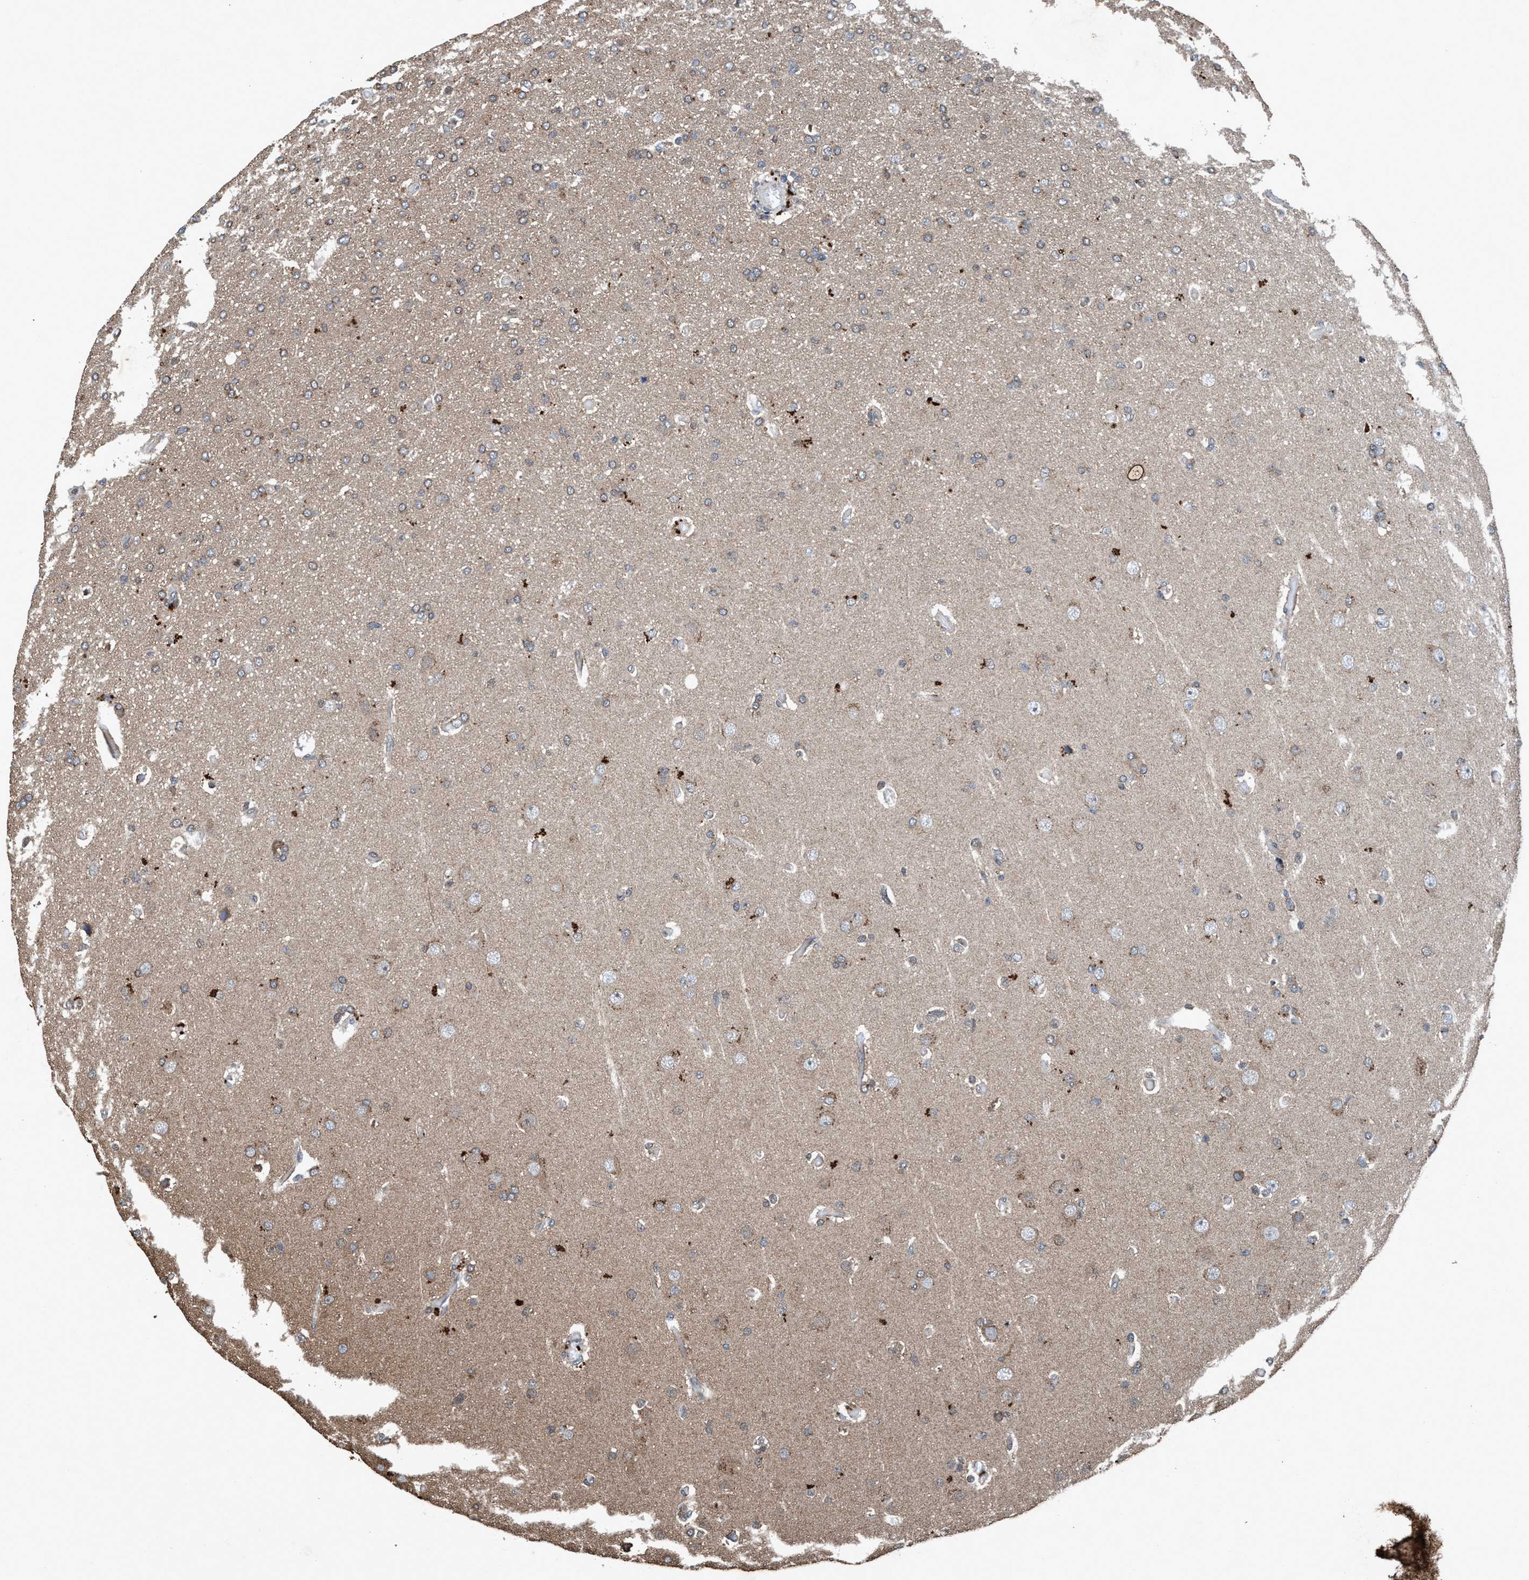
{"staining": {"intensity": "weak", "quantity": "25%-75%", "location": "cytoplasmic/membranous"}, "tissue": "glioma", "cell_type": "Tumor cells", "image_type": "cancer", "snomed": [{"axis": "morphology", "description": "Glioma, malignant, High grade"}, {"axis": "topography", "description": "Brain"}], "caption": "A brown stain highlights weak cytoplasmic/membranous expression of a protein in human malignant high-grade glioma tumor cells. Ihc stains the protein in brown and the nuclei are stained blue.", "gene": "AKT1S1", "patient": {"sex": "male", "age": 33}}